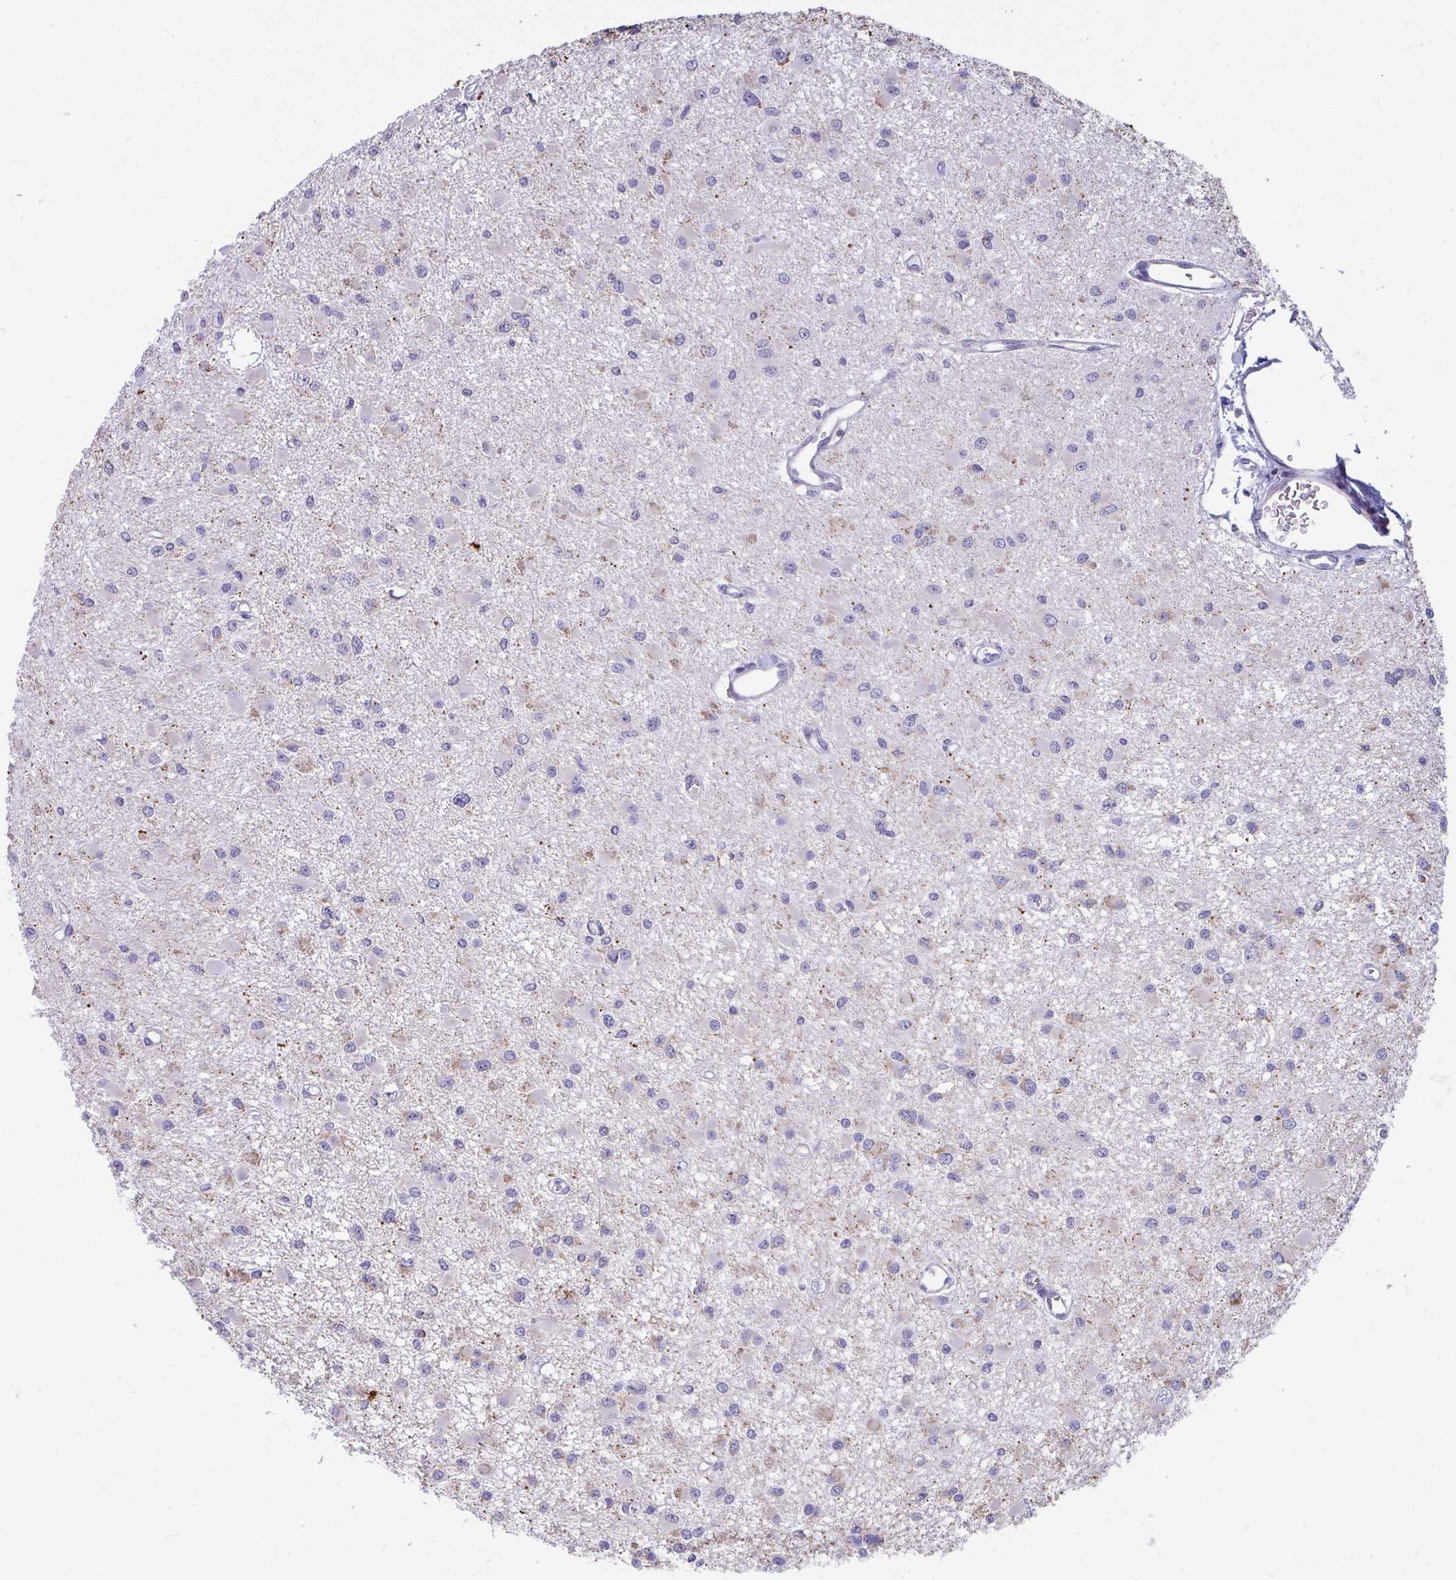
{"staining": {"intensity": "negative", "quantity": "none", "location": "none"}, "tissue": "glioma", "cell_type": "Tumor cells", "image_type": "cancer", "snomed": [{"axis": "morphology", "description": "Glioma, malignant, High grade"}, {"axis": "topography", "description": "Brain"}], "caption": "There is no significant expression in tumor cells of malignant glioma (high-grade). Brightfield microscopy of IHC stained with DAB (brown) and hematoxylin (blue), captured at high magnification.", "gene": "SLC6A1", "patient": {"sex": "male", "age": 54}}